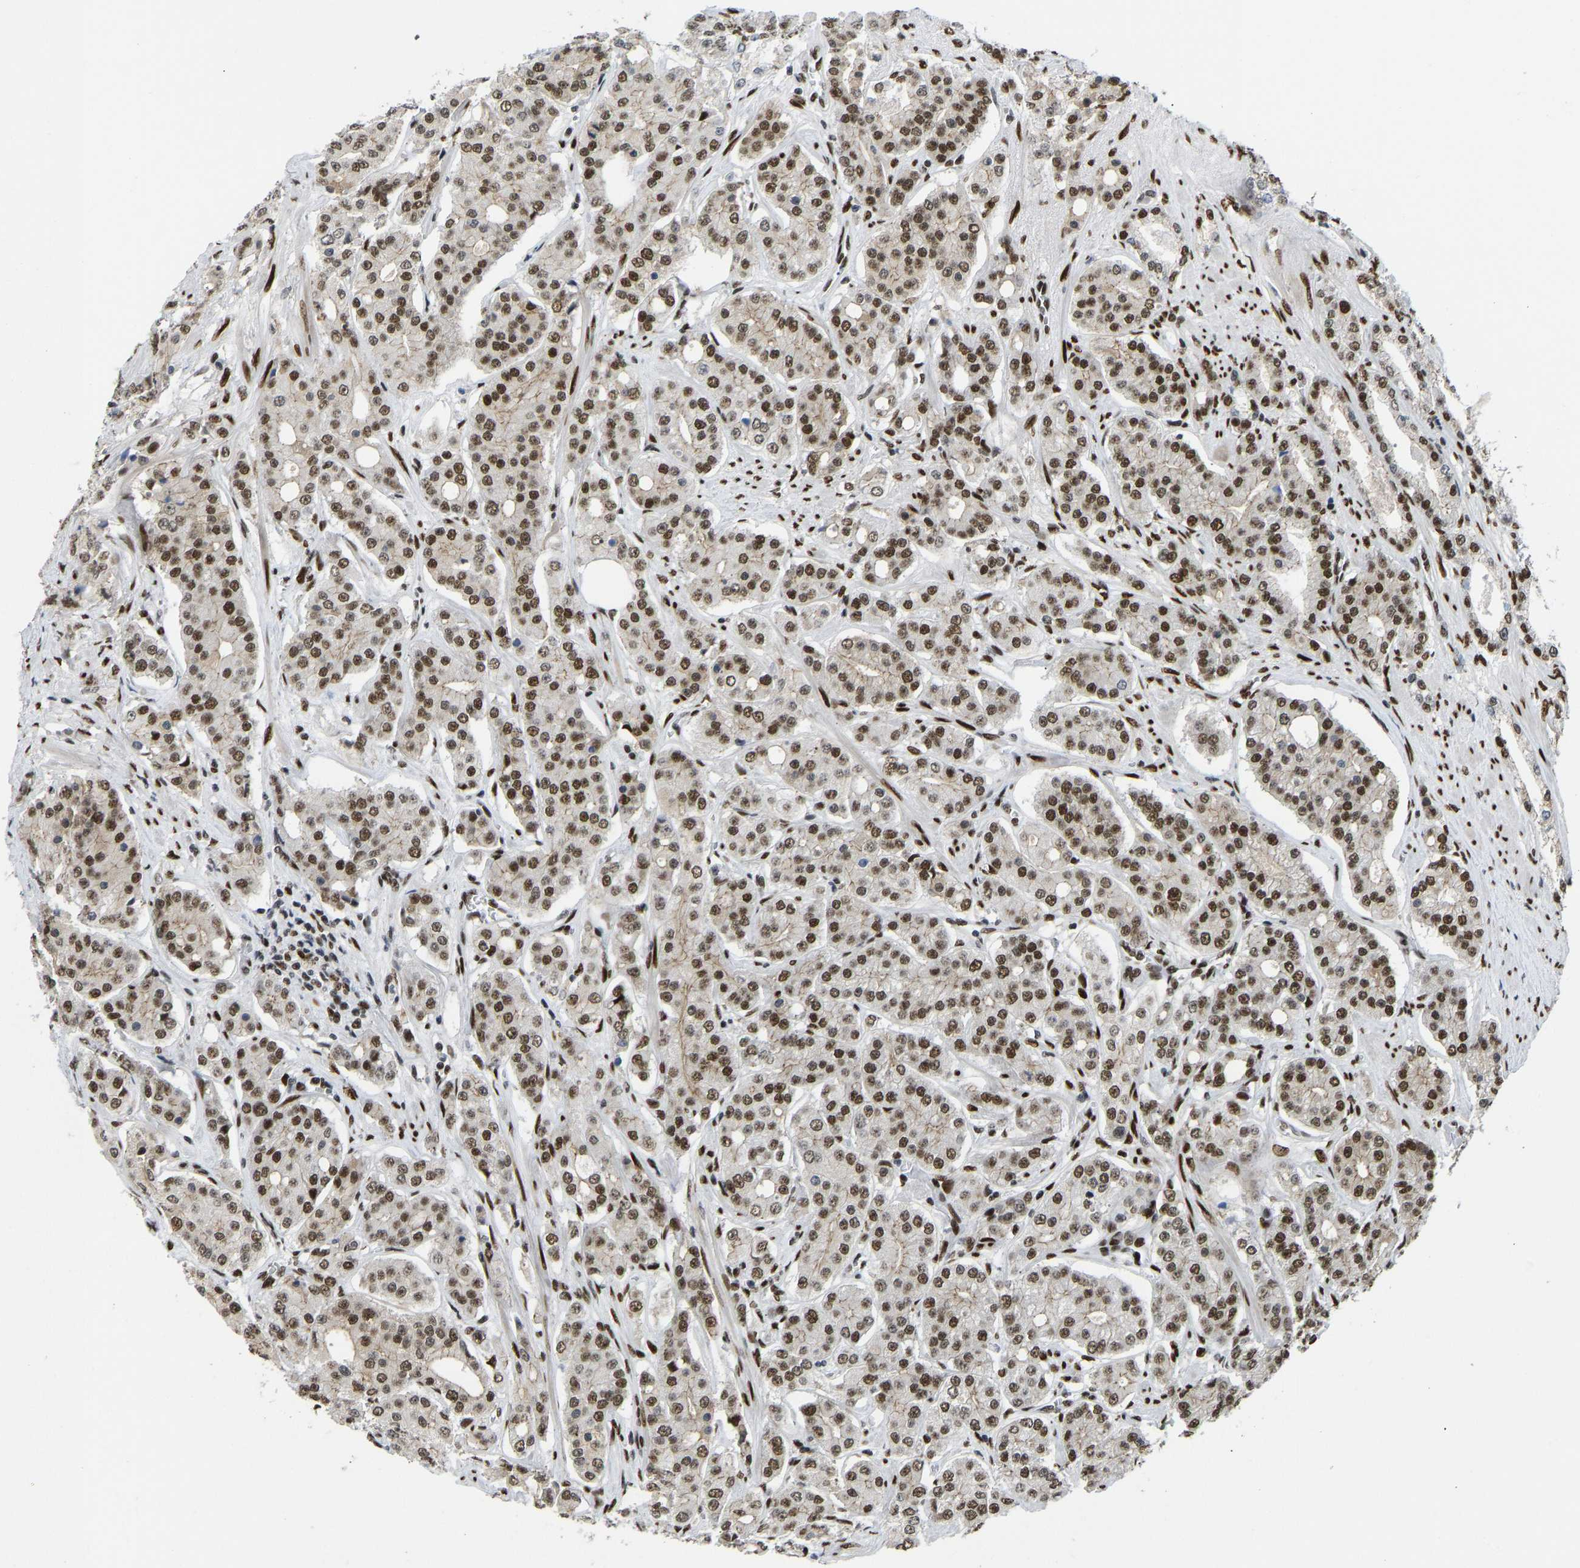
{"staining": {"intensity": "strong", "quantity": ">75%", "location": "nuclear"}, "tissue": "prostate cancer", "cell_type": "Tumor cells", "image_type": "cancer", "snomed": [{"axis": "morphology", "description": "Adenocarcinoma, High grade"}, {"axis": "topography", "description": "Prostate"}], "caption": "Immunohistochemistry (IHC) micrograph of human prostate cancer (high-grade adenocarcinoma) stained for a protein (brown), which shows high levels of strong nuclear expression in approximately >75% of tumor cells.", "gene": "FOXK1", "patient": {"sex": "male", "age": 71}}